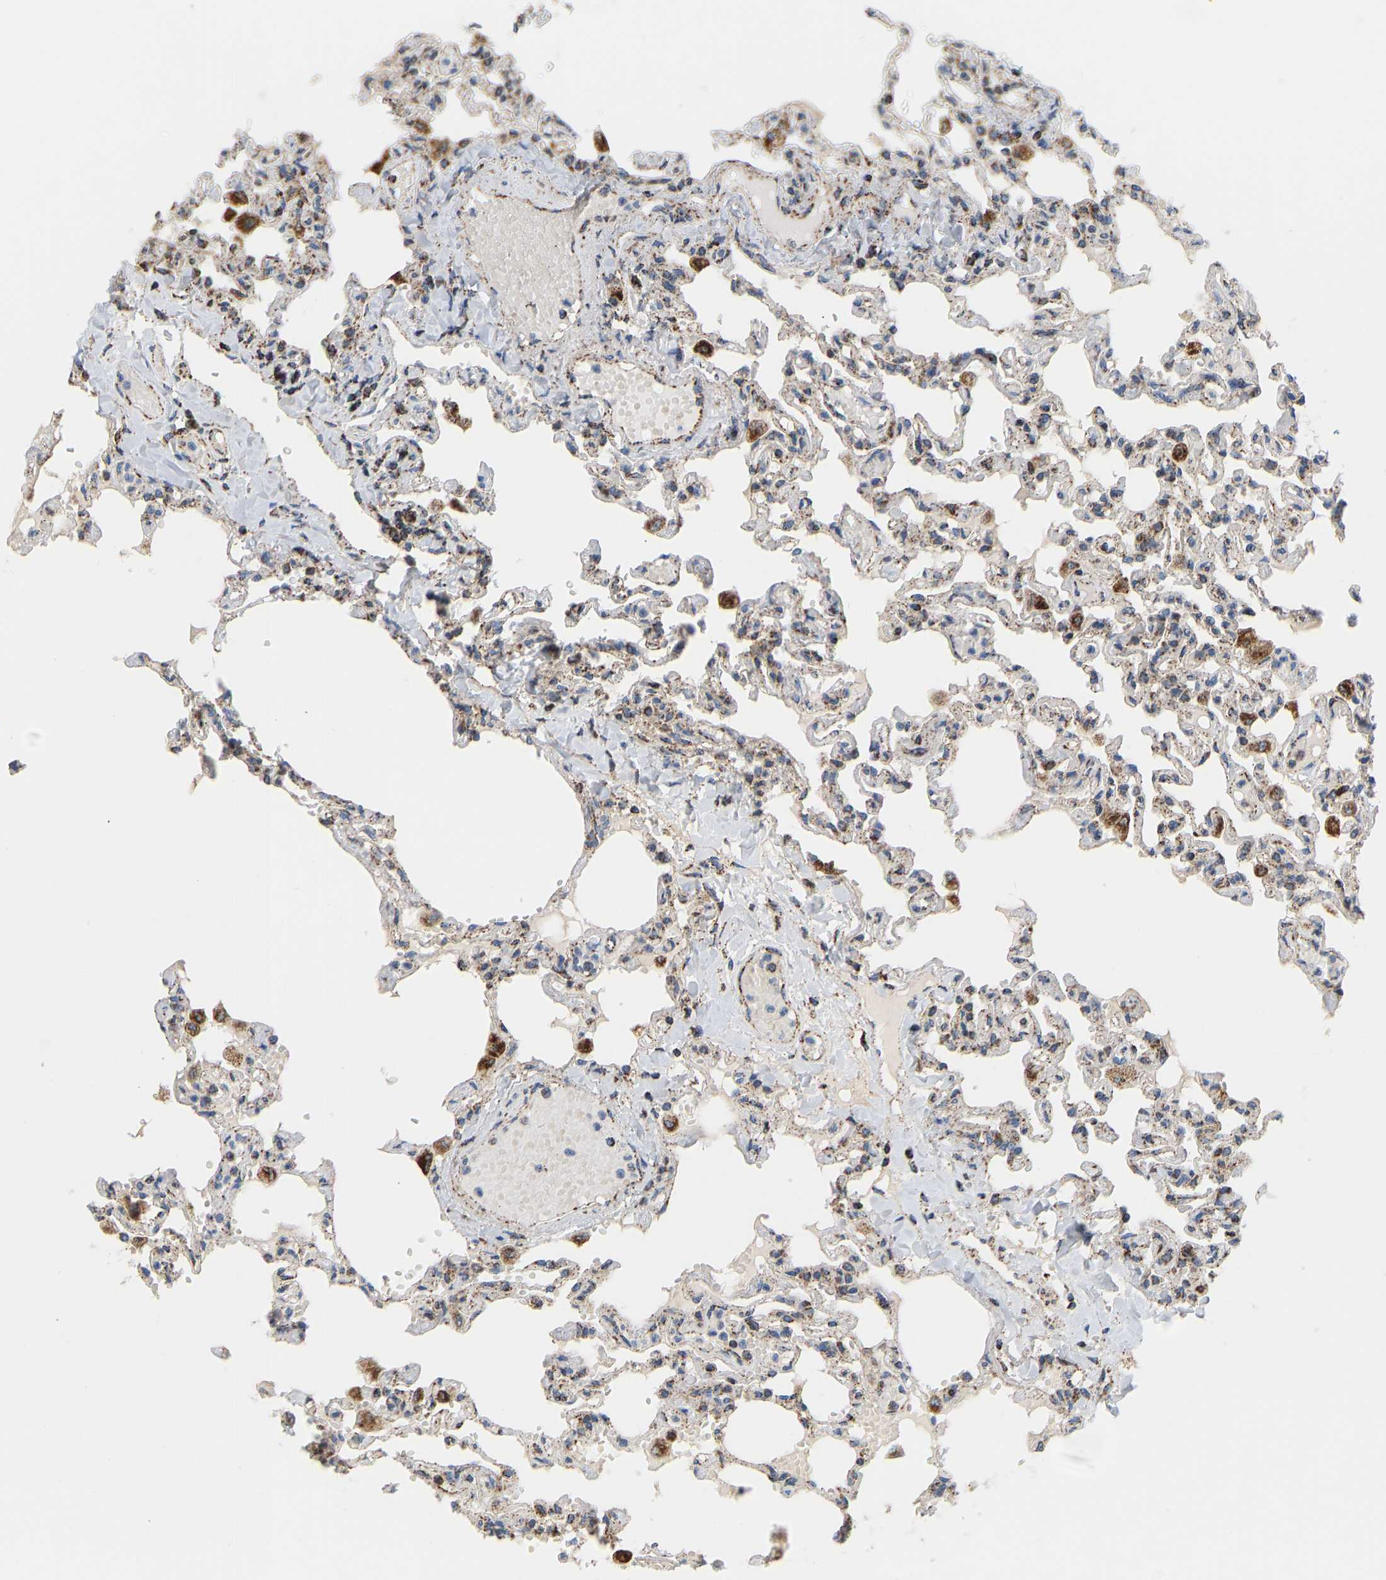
{"staining": {"intensity": "moderate", "quantity": ">75%", "location": "cytoplasmic/membranous"}, "tissue": "lung", "cell_type": "Alveolar cells", "image_type": "normal", "snomed": [{"axis": "morphology", "description": "Normal tissue, NOS"}, {"axis": "topography", "description": "Lung"}], "caption": "IHC of benign human lung demonstrates medium levels of moderate cytoplasmic/membranous staining in approximately >75% of alveolar cells. (DAB IHC, brown staining for protein, blue staining for nuclei).", "gene": "GPSM2", "patient": {"sex": "male", "age": 21}}